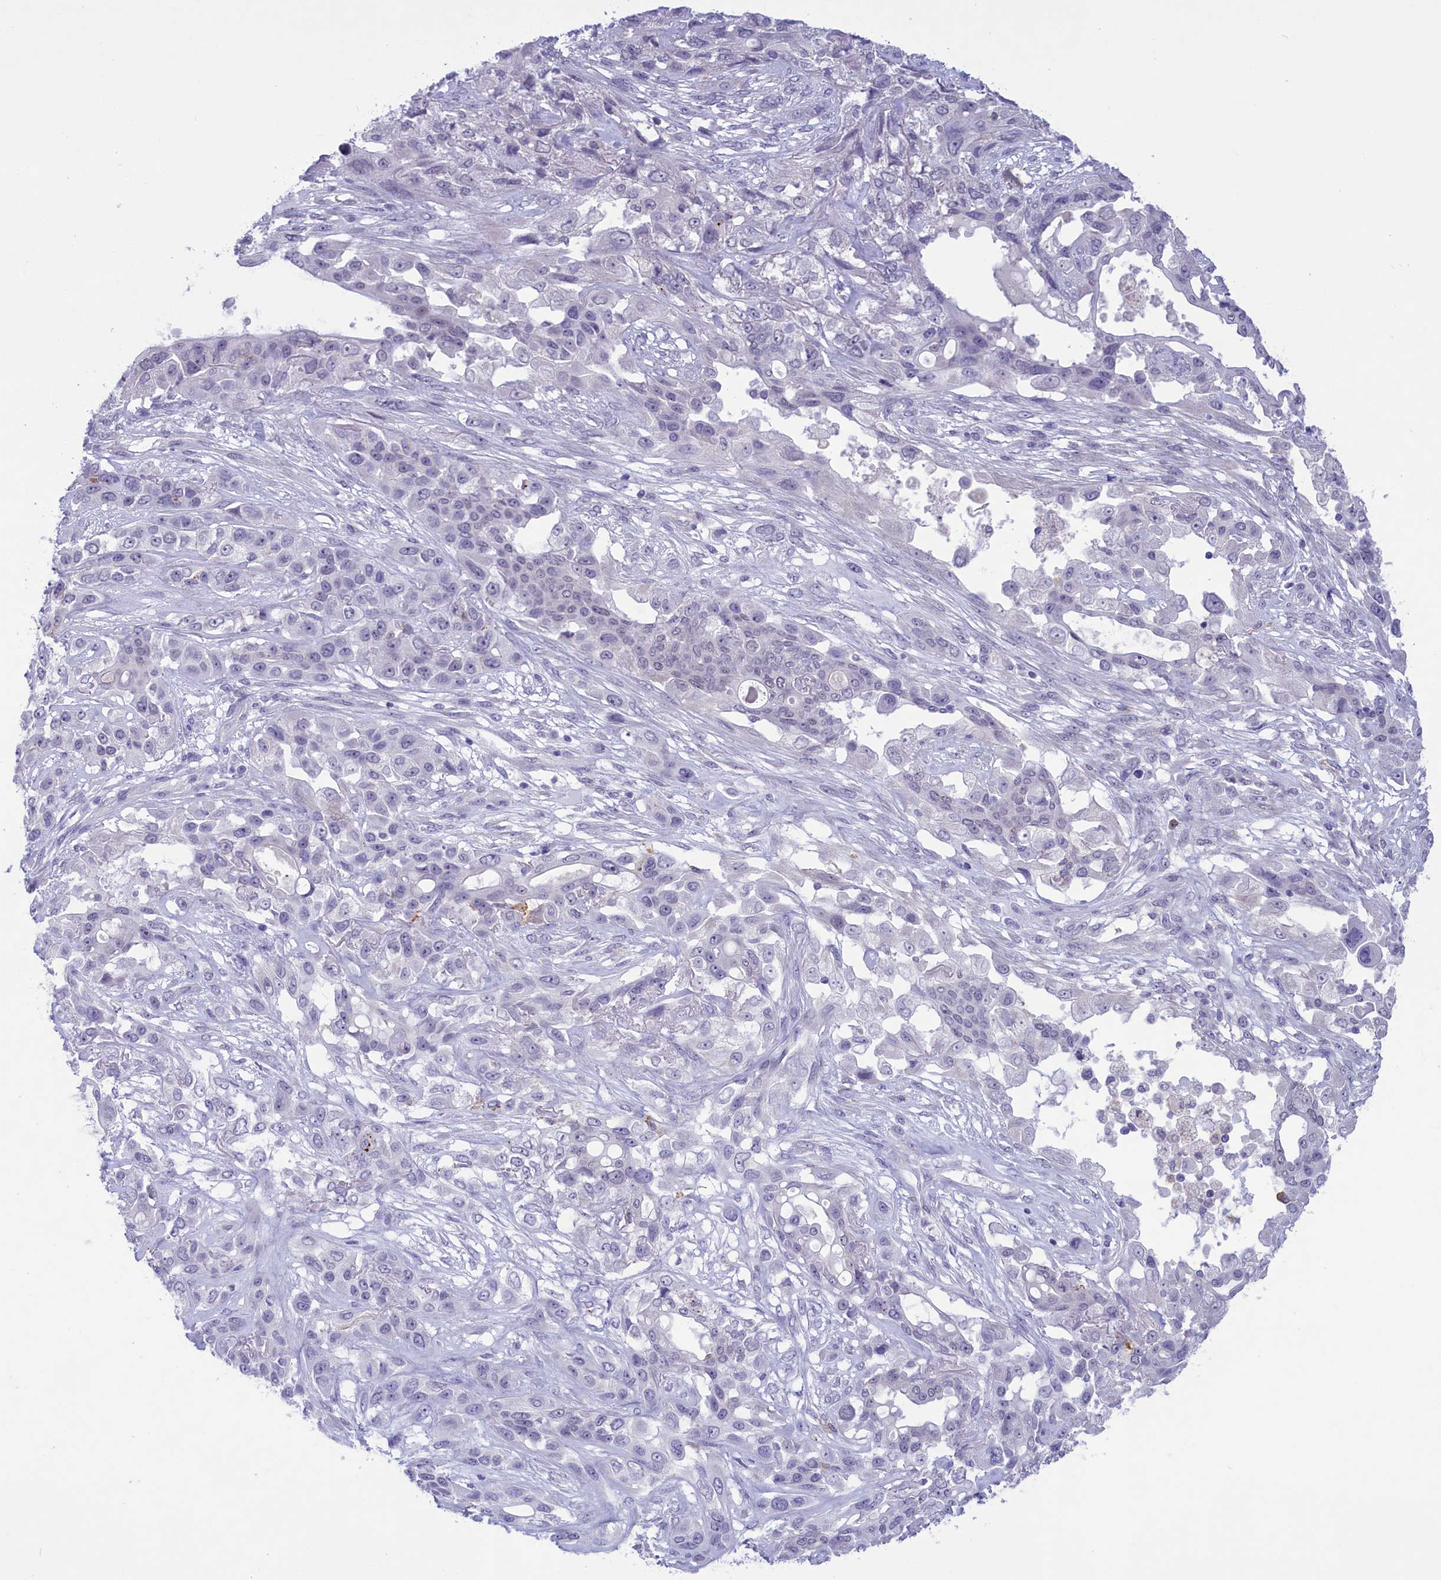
{"staining": {"intensity": "negative", "quantity": "none", "location": "none"}, "tissue": "lung cancer", "cell_type": "Tumor cells", "image_type": "cancer", "snomed": [{"axis": "morphology", "description": "Squamous cell carcinoma, NOS"}, {"axis": "topography", "description": "Lung"}], "caption": "Protein analysis of lung squamous cell carcinoma shows no significant expression in tumor cells. (DAB immunohistochemistry (IHC), high magnification).", "gene": "ELOA2", "patient": {"sex": "female", "age": 70}}